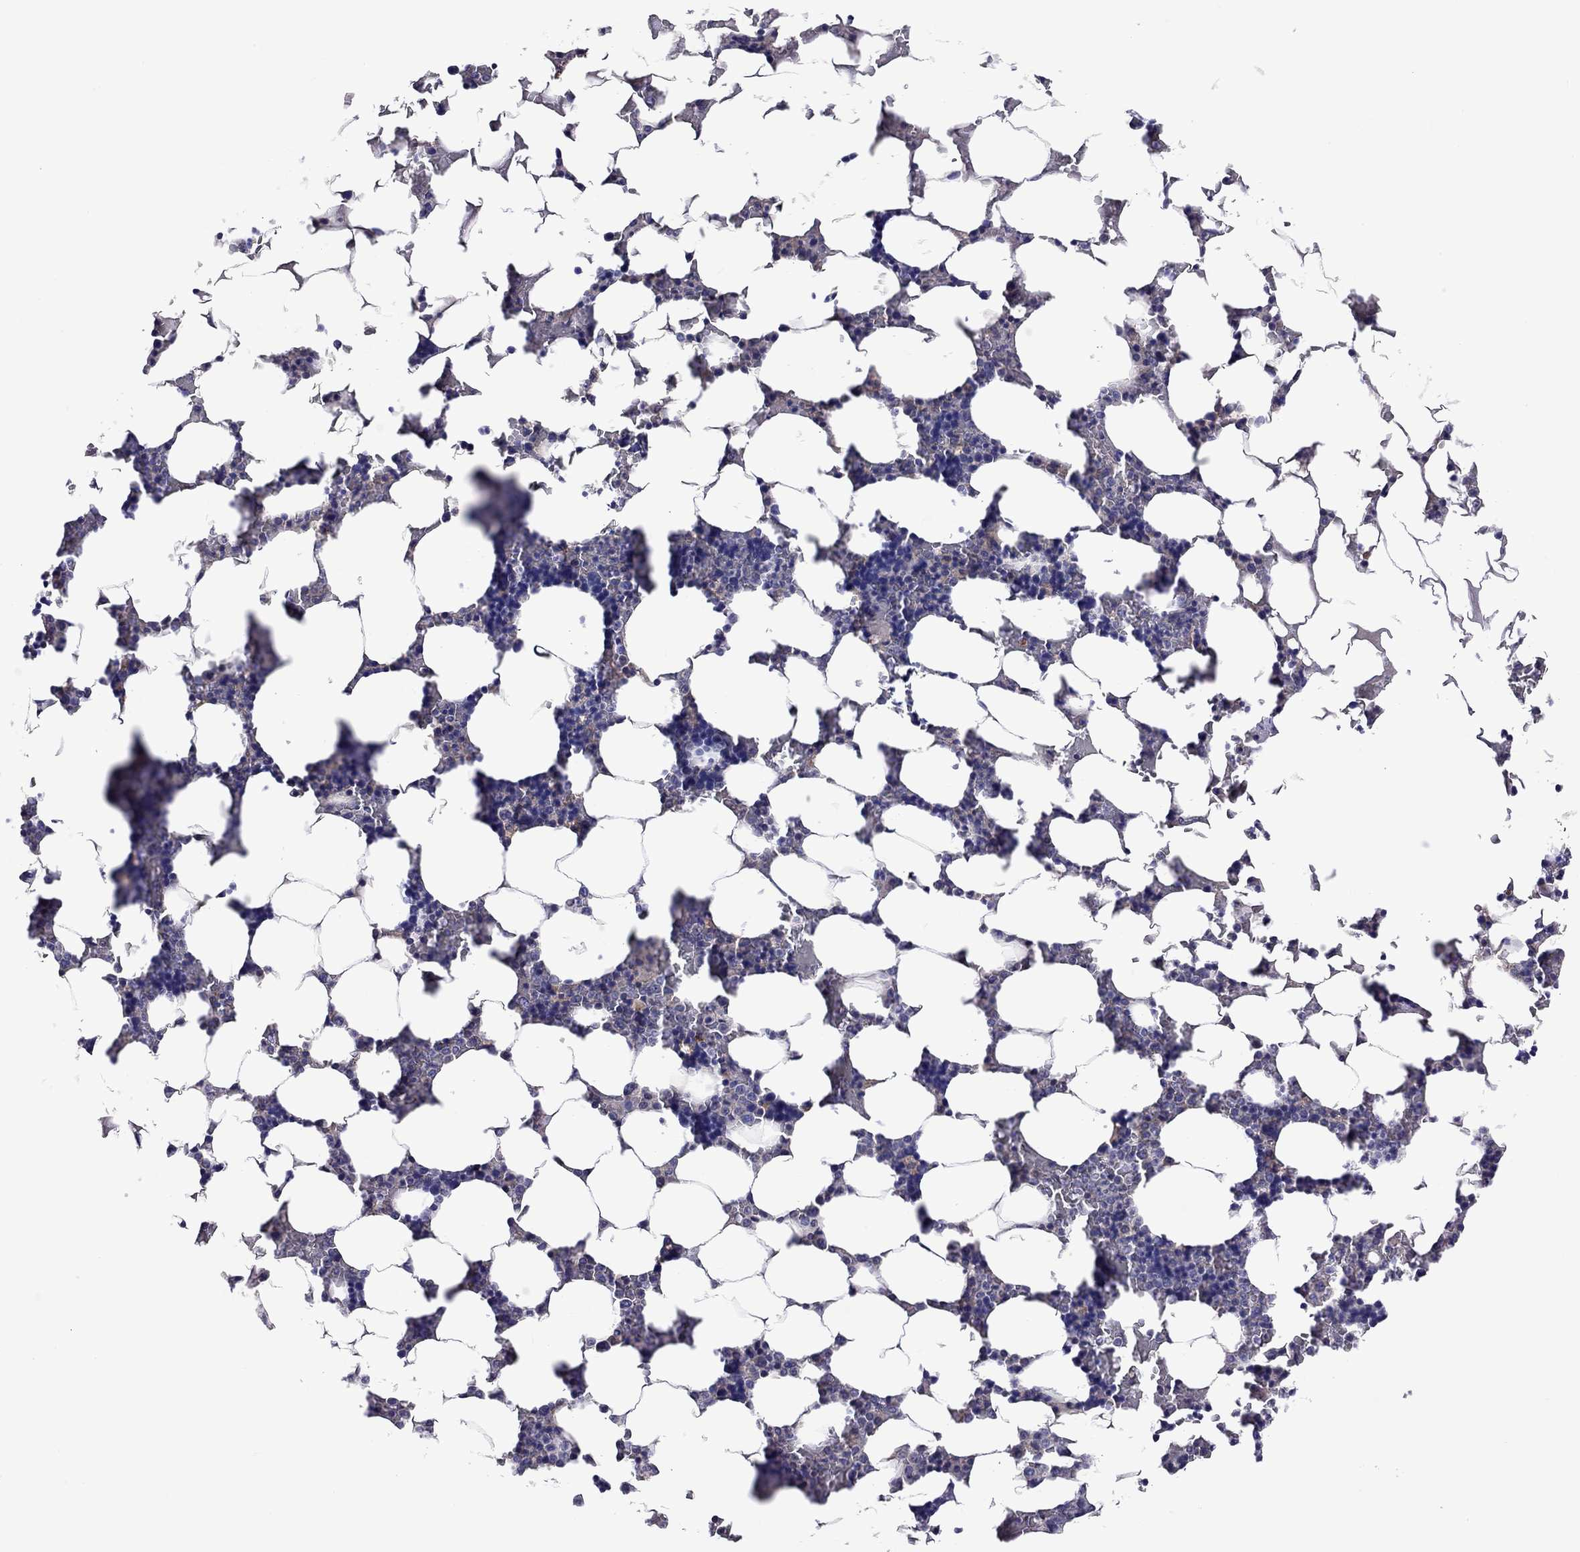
{"staining": {"intensity": "negative", "quantity": "none", "location": "none"}, "tissue": "bone marrow", "cell_type": "Hematopoietic cells", "image_type": "normal", "snomed": [{"axis": "morphology", "description": "Normal tissue, NOS"}, {"axis": "topography", "description": "Bone marrow"}], "caption": "Hematopoietic cells show no significant protein expression in normal bone marrow.", "gene": "RTP5", "patient": {"sex": "male", "age": 51}}